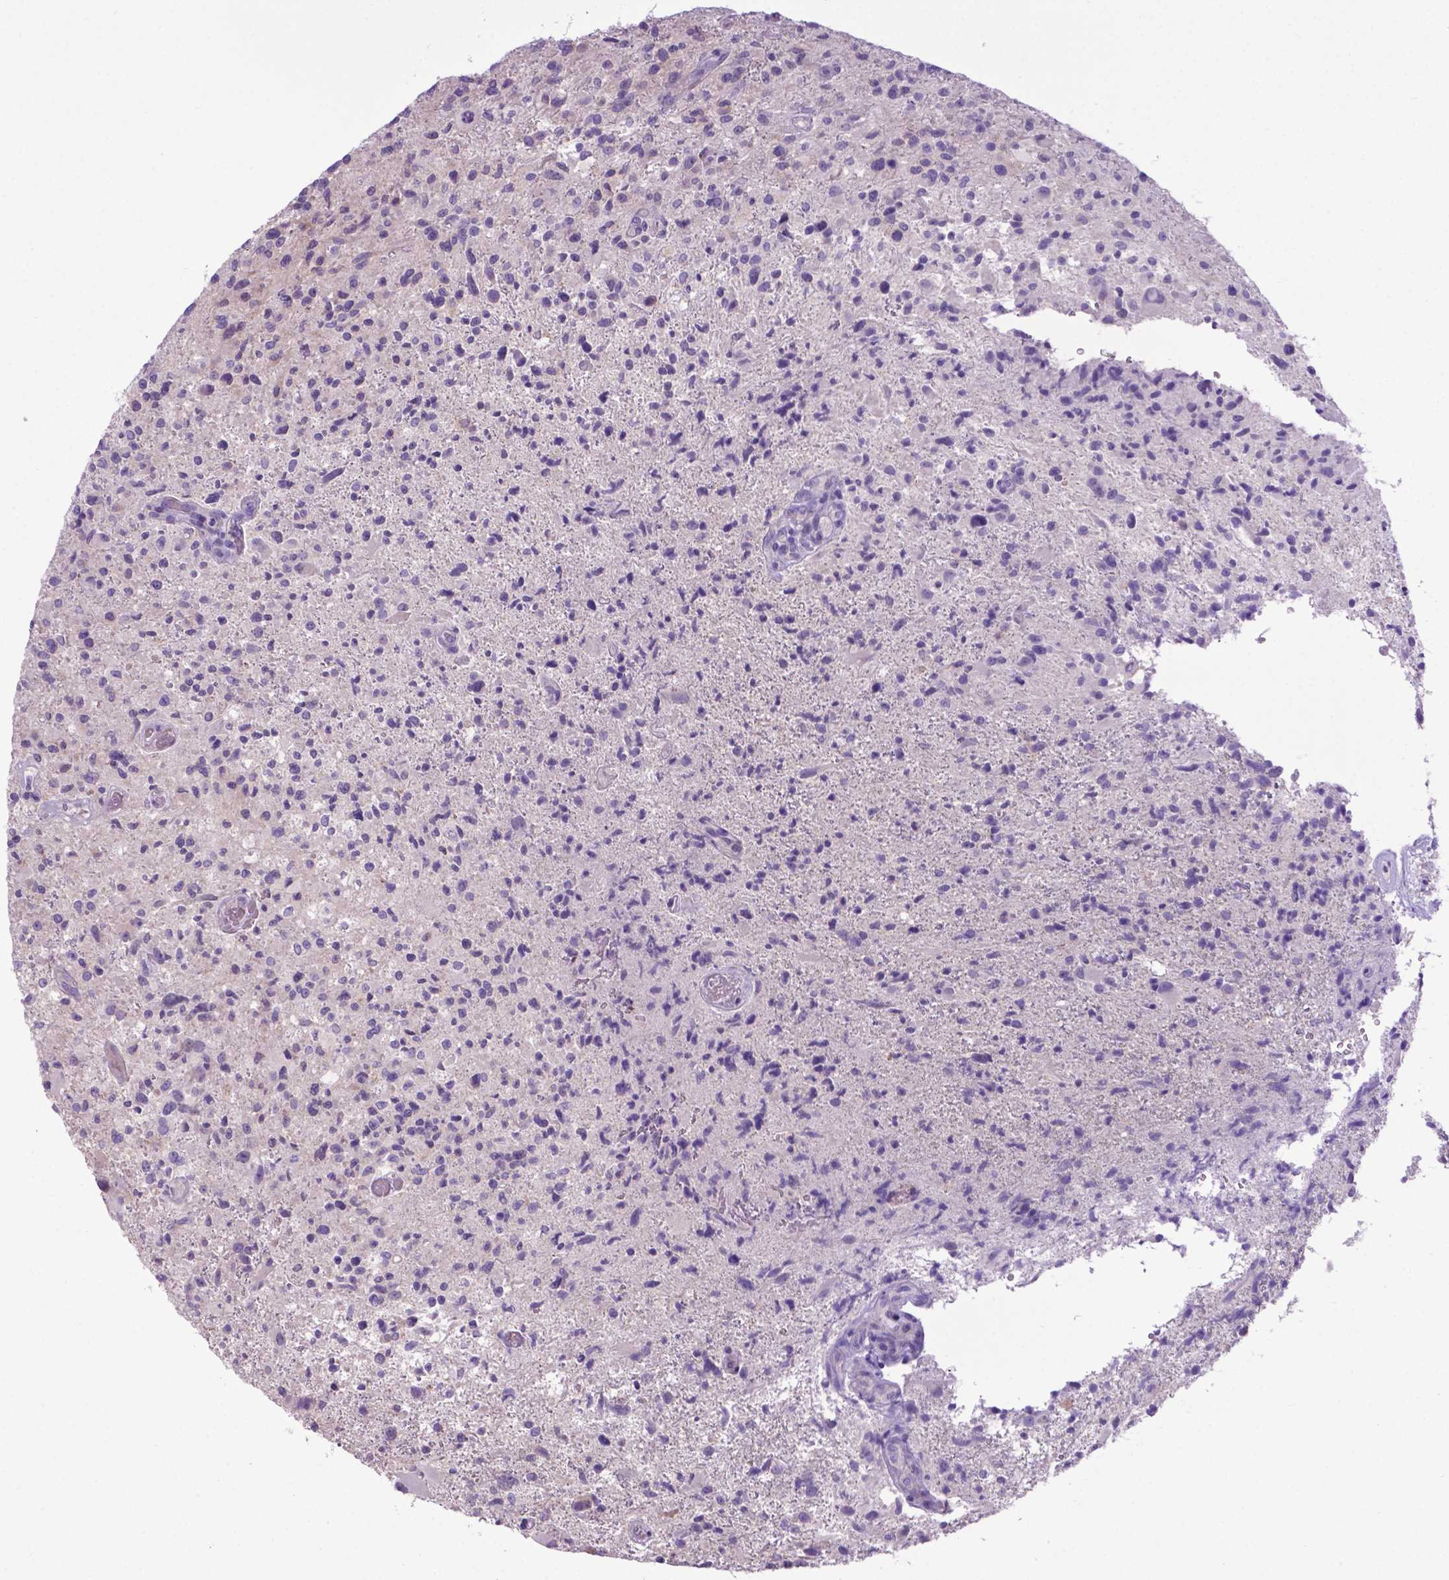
{"staining": {"intensity": "negative", "quantity": "none", "location": "none"}, "tissue": "glioma", "cell_type": "Tumor cells", "image_type": "cancer", "snomed": [{"axis": "morphology", "description": "Glioma, malignant, High grade"}, {"axis": "topography", "description": "Brain"}], "caption": "This is a image of IHC staining of glioma, which shows no staining in tumor cells. (Stains: DAB (3,3'-diaminobenzidine) immunohistochemistry (IHC) with hematoxylin counter stain, Microscopy: brightfield microscopy at high magnification).", "gene": "ADRA2B", "patient": {"sex": "male", "age": 63}}